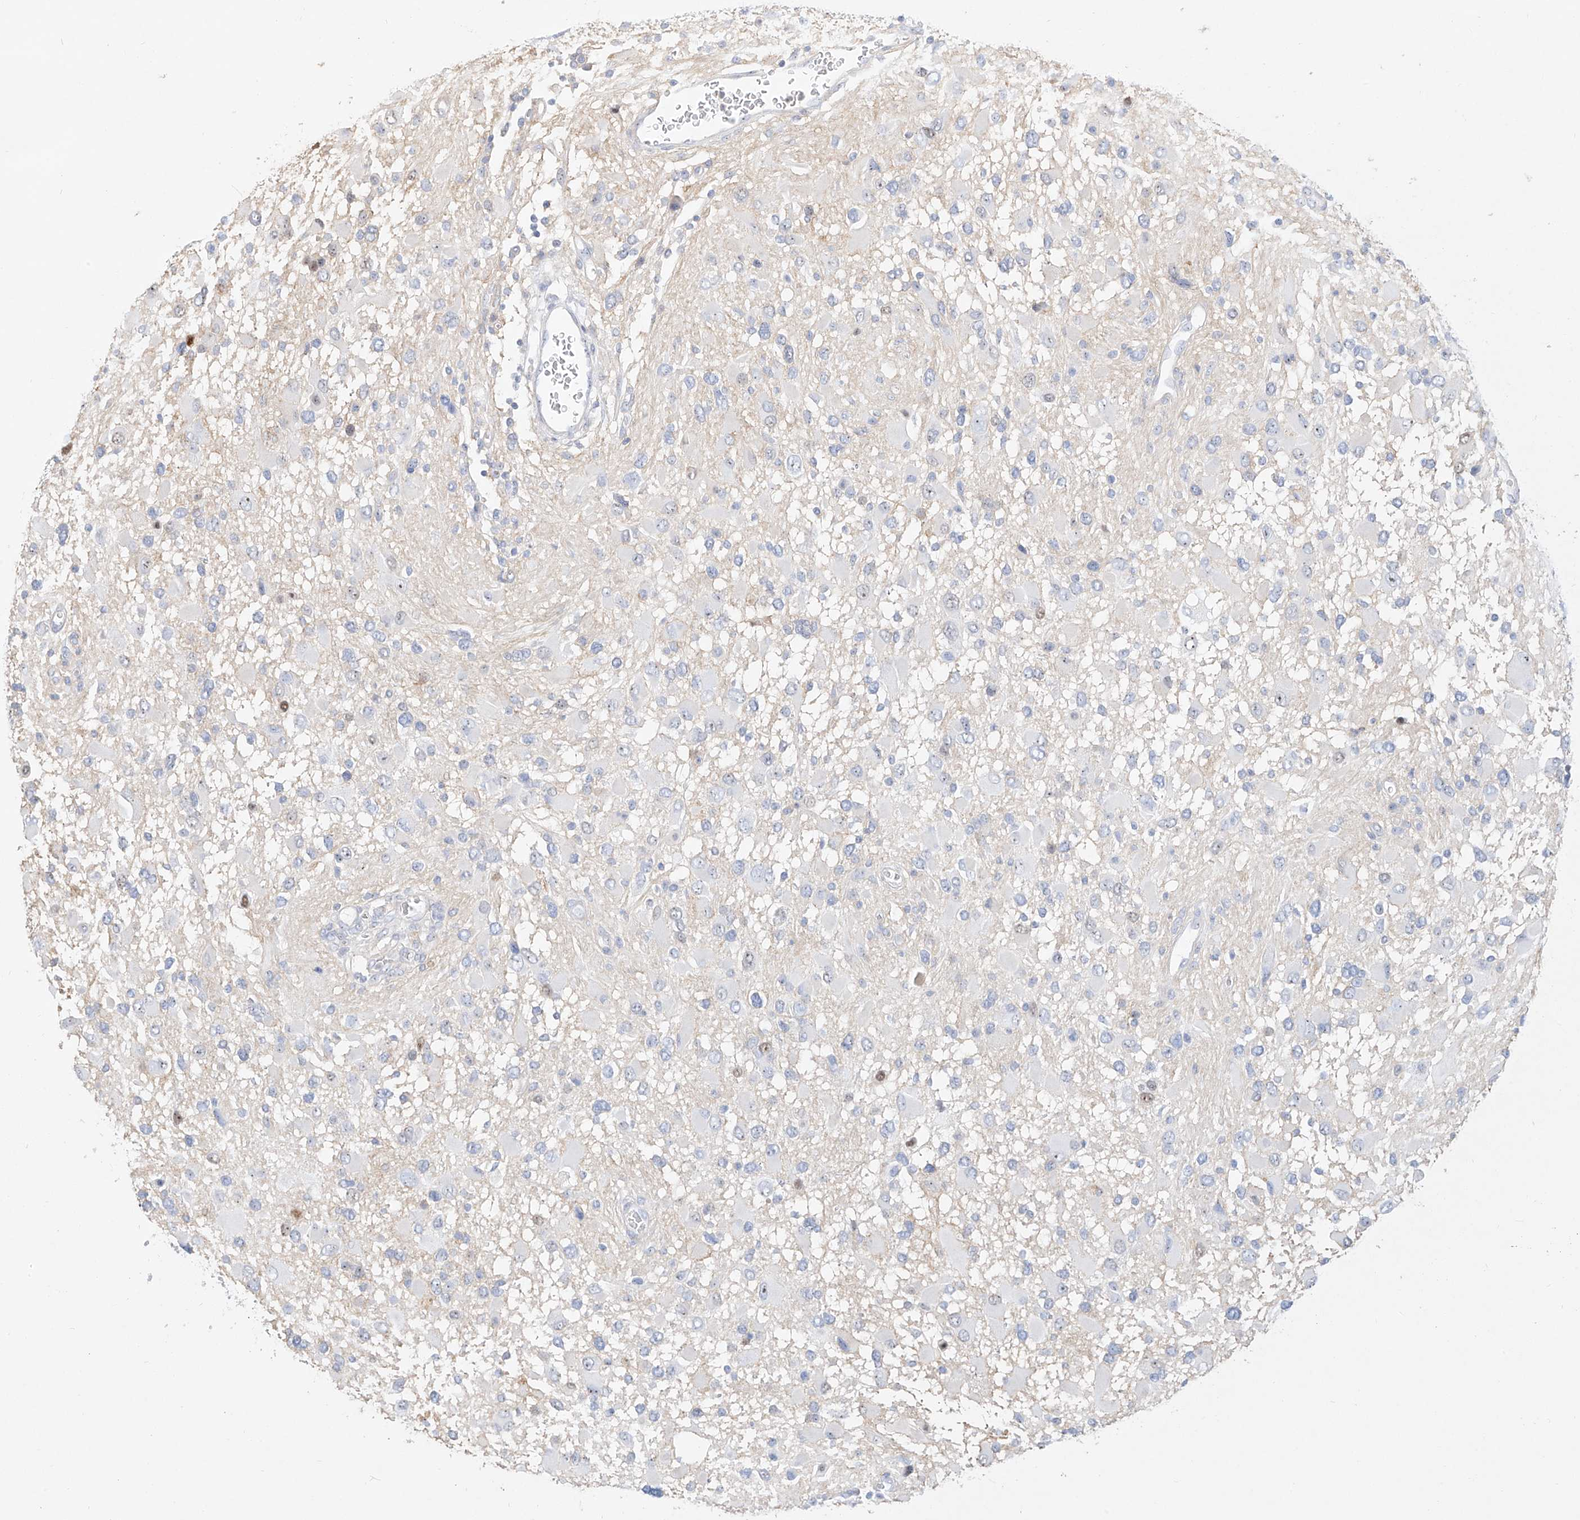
{"staining": {"intensity": "negative", "quantity": "none", "location": "none"}, "tissue": "glioma", "cell_type": "Tumor cells", "image_type": "cancer", "snomed": [{"axis": "morphology", "description": "Glioma, malignant, High grade"}, {"axis": "topography", "description": "Brain"}], "caption": "IHC of malignant high-grade glioma reveals no staining in tumor cells.", "gene": "SNU13", "patient": {"sex": "male", "age": 53}}